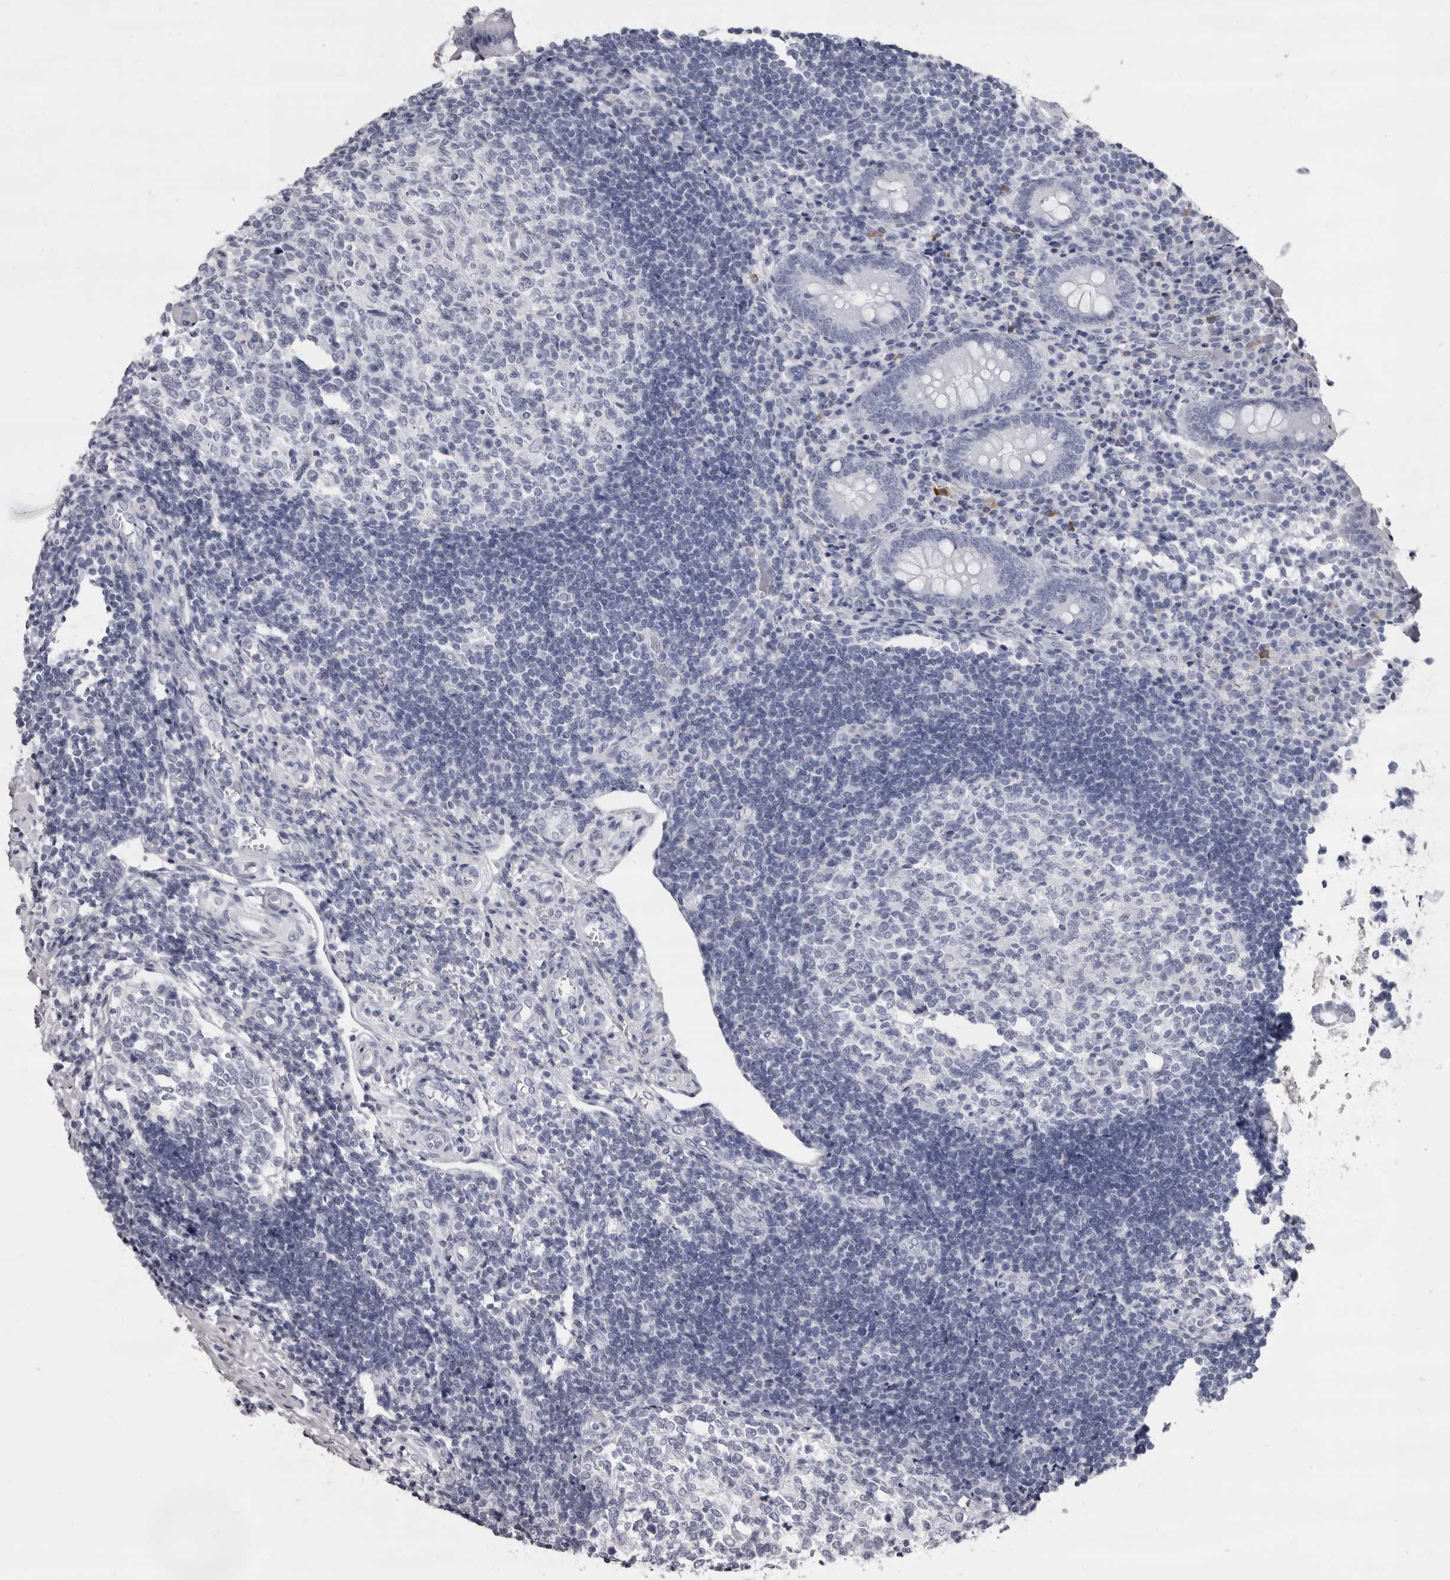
{"staining": {"intensity": "negative", "quantity": "none", "location": "none"}, "tissue": "appendix", "cell_type": "Glandular cells", "image_type": "normal", "snomed": [{"axis": "morphology", "description": "Normal tissue, NOS"}, {"axis": "topography", "description": "Appendix"}], "caption": "The image displays no significant staining in glandular cells of appendix.", "gene": "GZMH", "patient": {"sex": "female", "age": 17}}